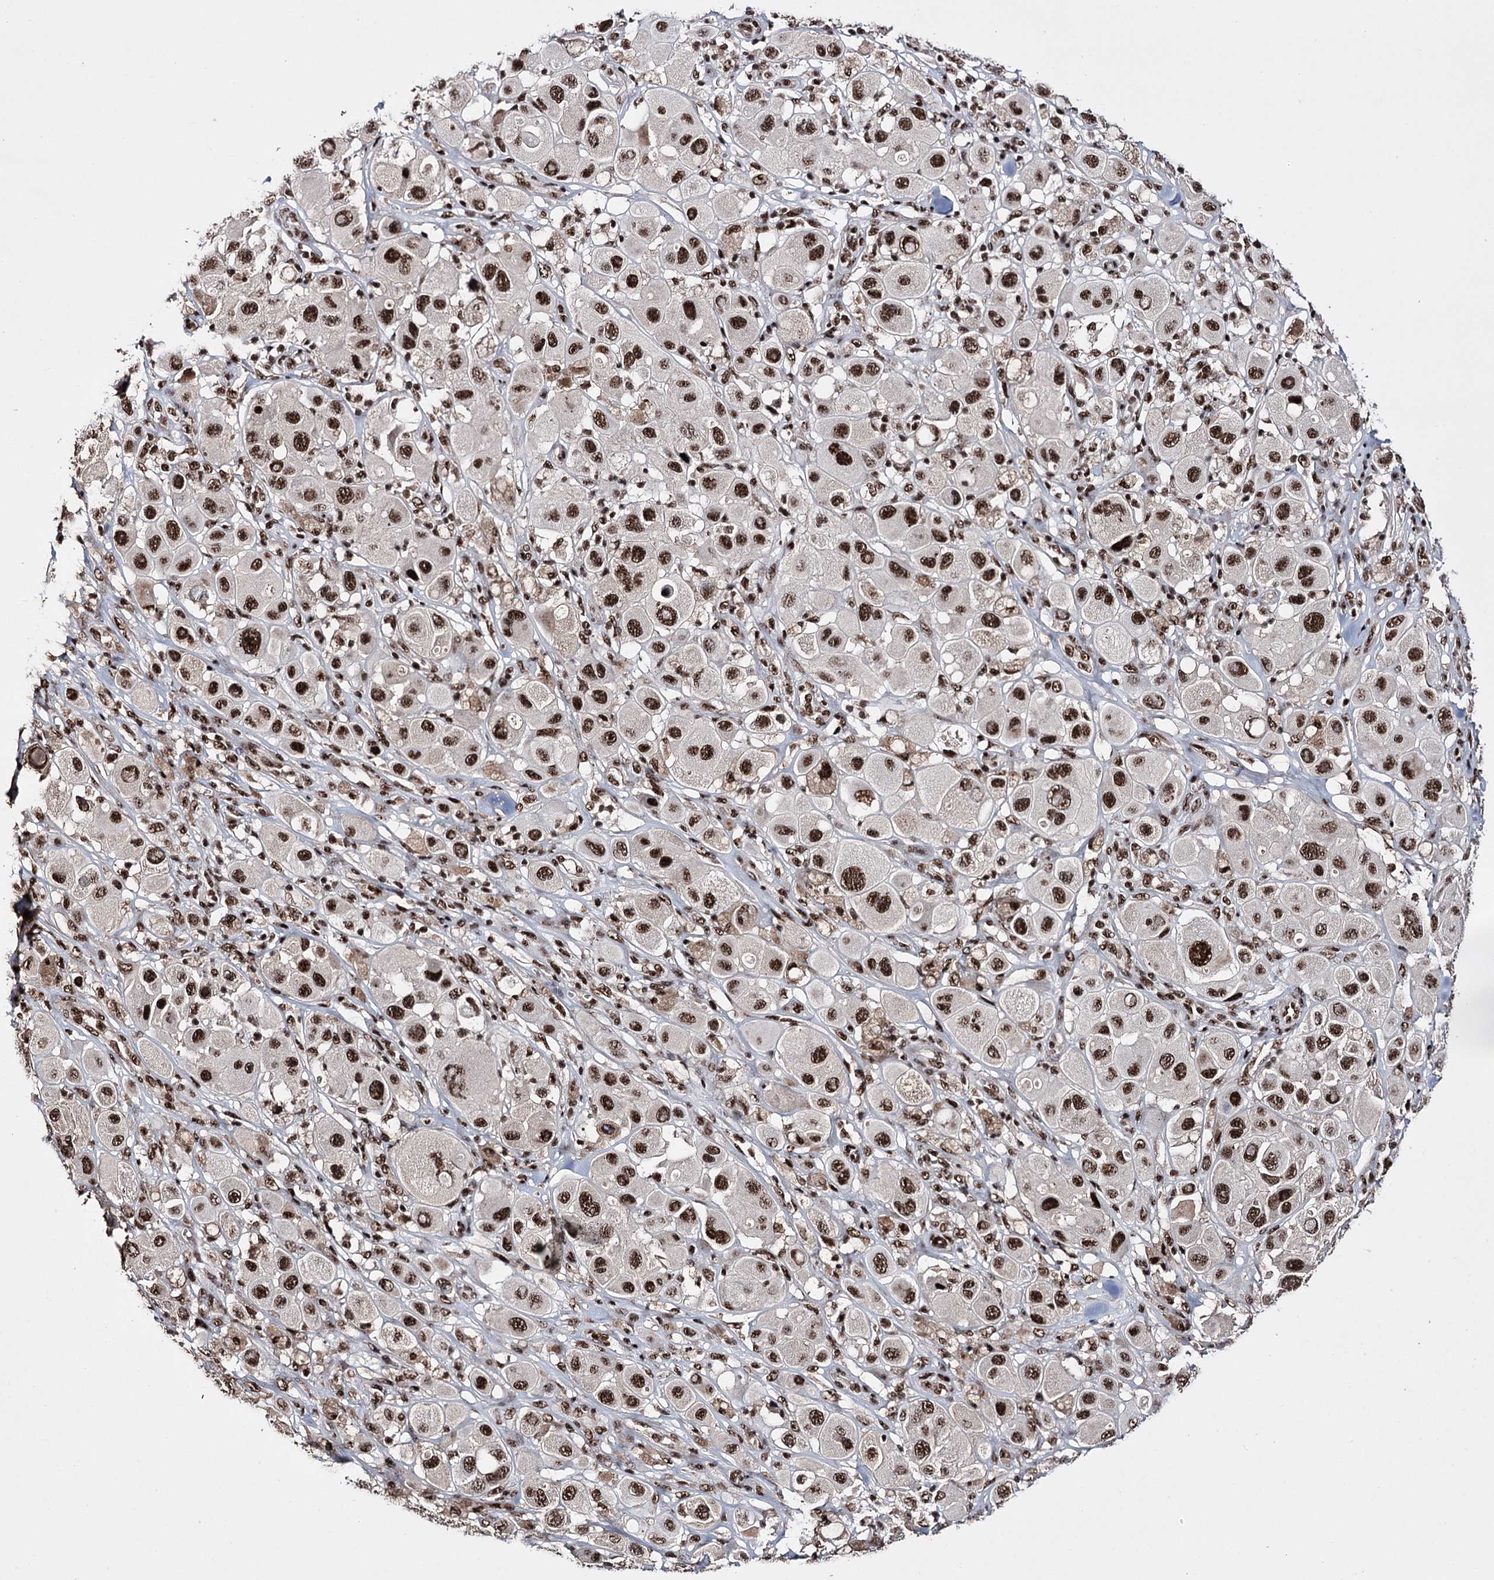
{"staining": {"intensity": "strong", "quantity": ">75%", "location": "nuclear"}, "tissue": "melanoma", "cell_type": "Tumor cells", "image_type": "cancer", "snomed": [{"axis": "morphology", "description": "Malignant melanoma, Metastatic site"}, {"axis": "topography", "description": "Skin"}], "caption": "Immunohistochemistry (IHC) of human melanoma reveals high levels of strong nuclear positivity in about >75% of tumor cells.", "gene": "PRPF40A", "patient": {"sex": "male", "age": 41}}